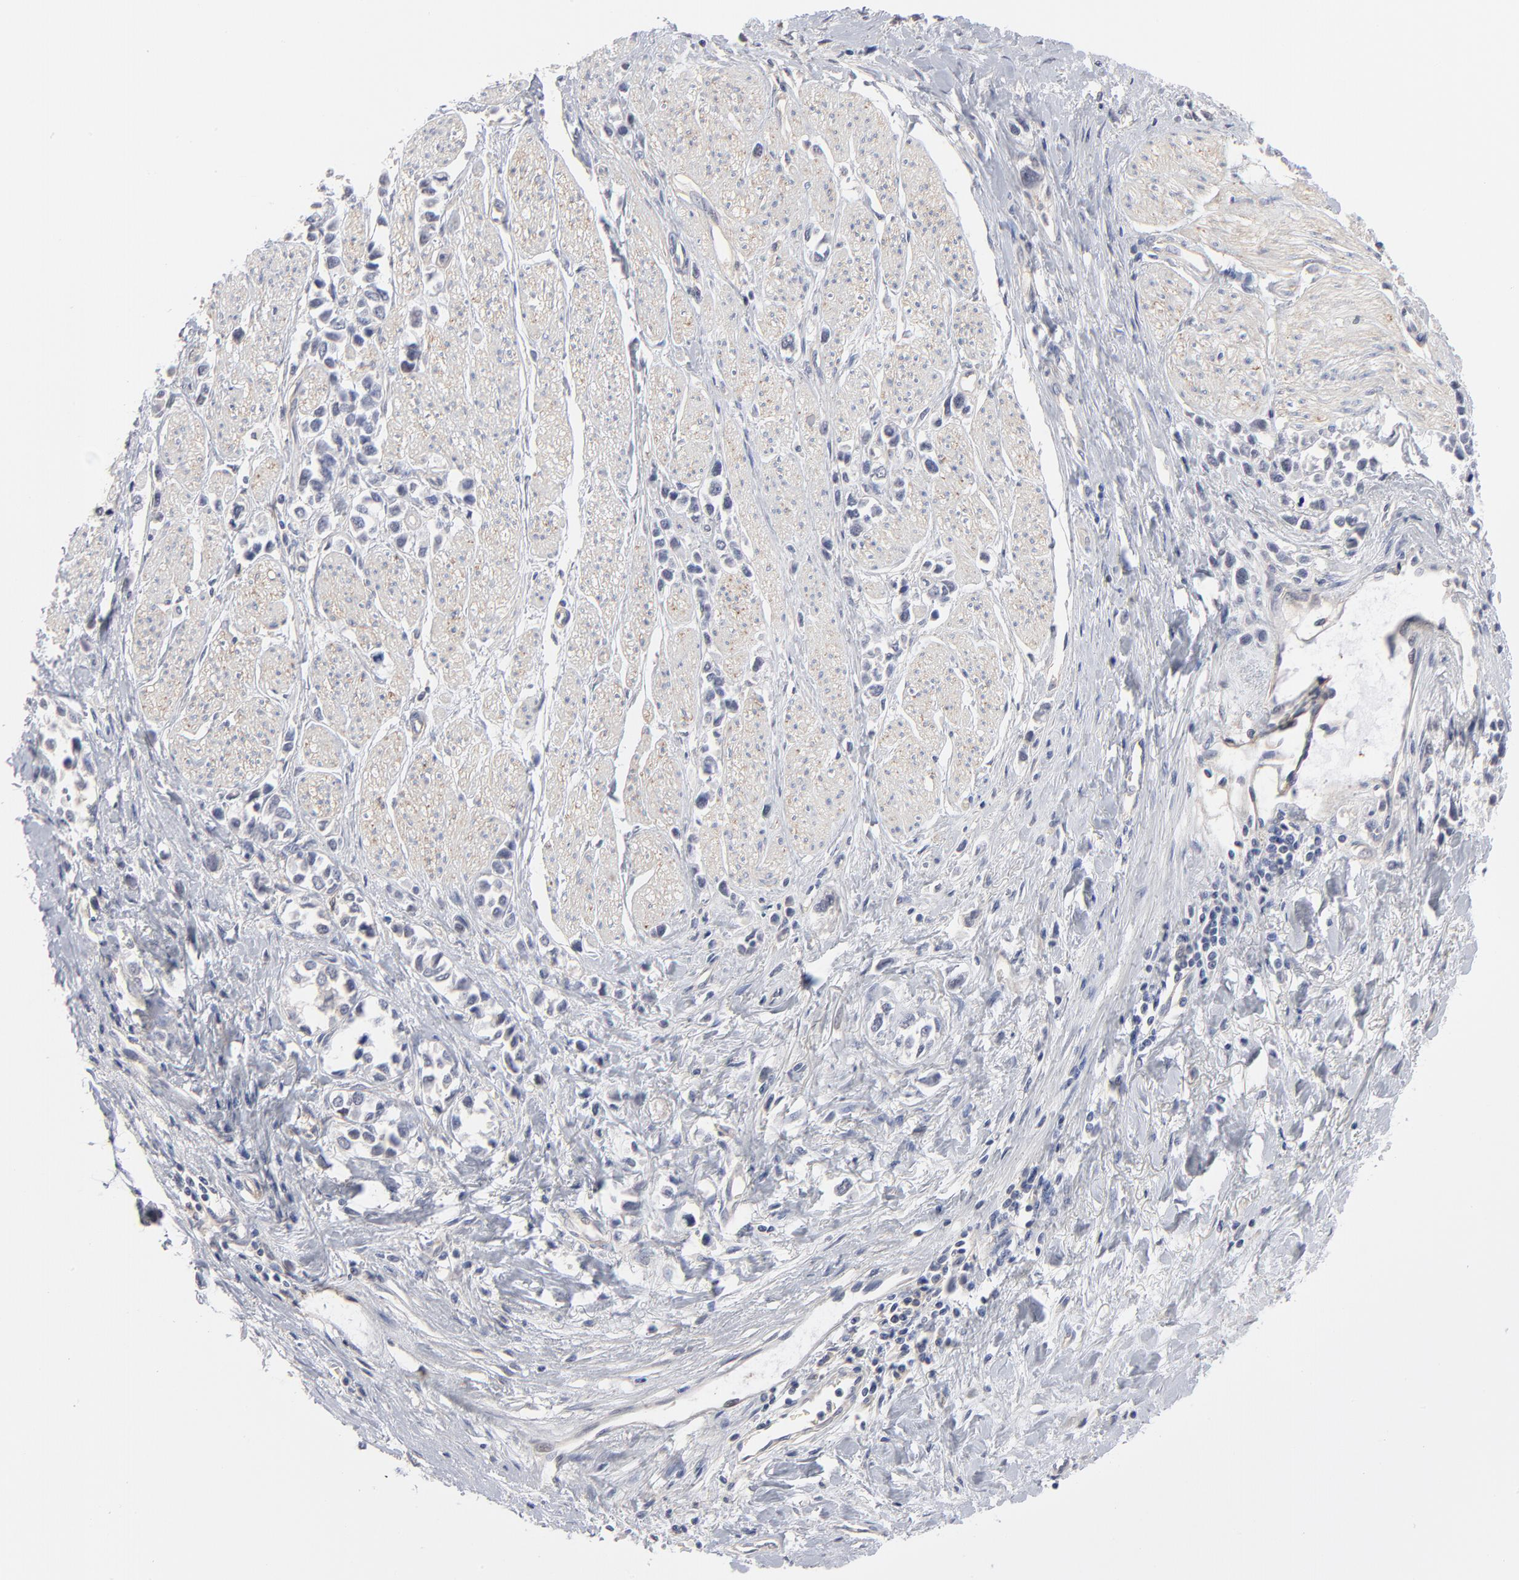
{"staining": {"intensity": "negative", "quantity": "none", "location": "none"}, "tissue": "stomach cancer", "cell_type": "Tumor cells", "image_type": "cancer", "snomed": [{"axis": "morphology", "description": "Adenocarcinoma, NOS"}, {"axis": "topography", "description": "Stomach, upper"}], "caption": "Immunohistochemistry (IHC) micrograph of human stomach cancer stained for a protein (brown), which exhibits no staining in tumor cells. The staining is performed using DAB (3,3'-diaminobenzidine) brown chromogen with nuclei counter-stained in using hematoxylin.", "gene": "SLC16A1", "patient": {"sex": "male", "age": 76}}